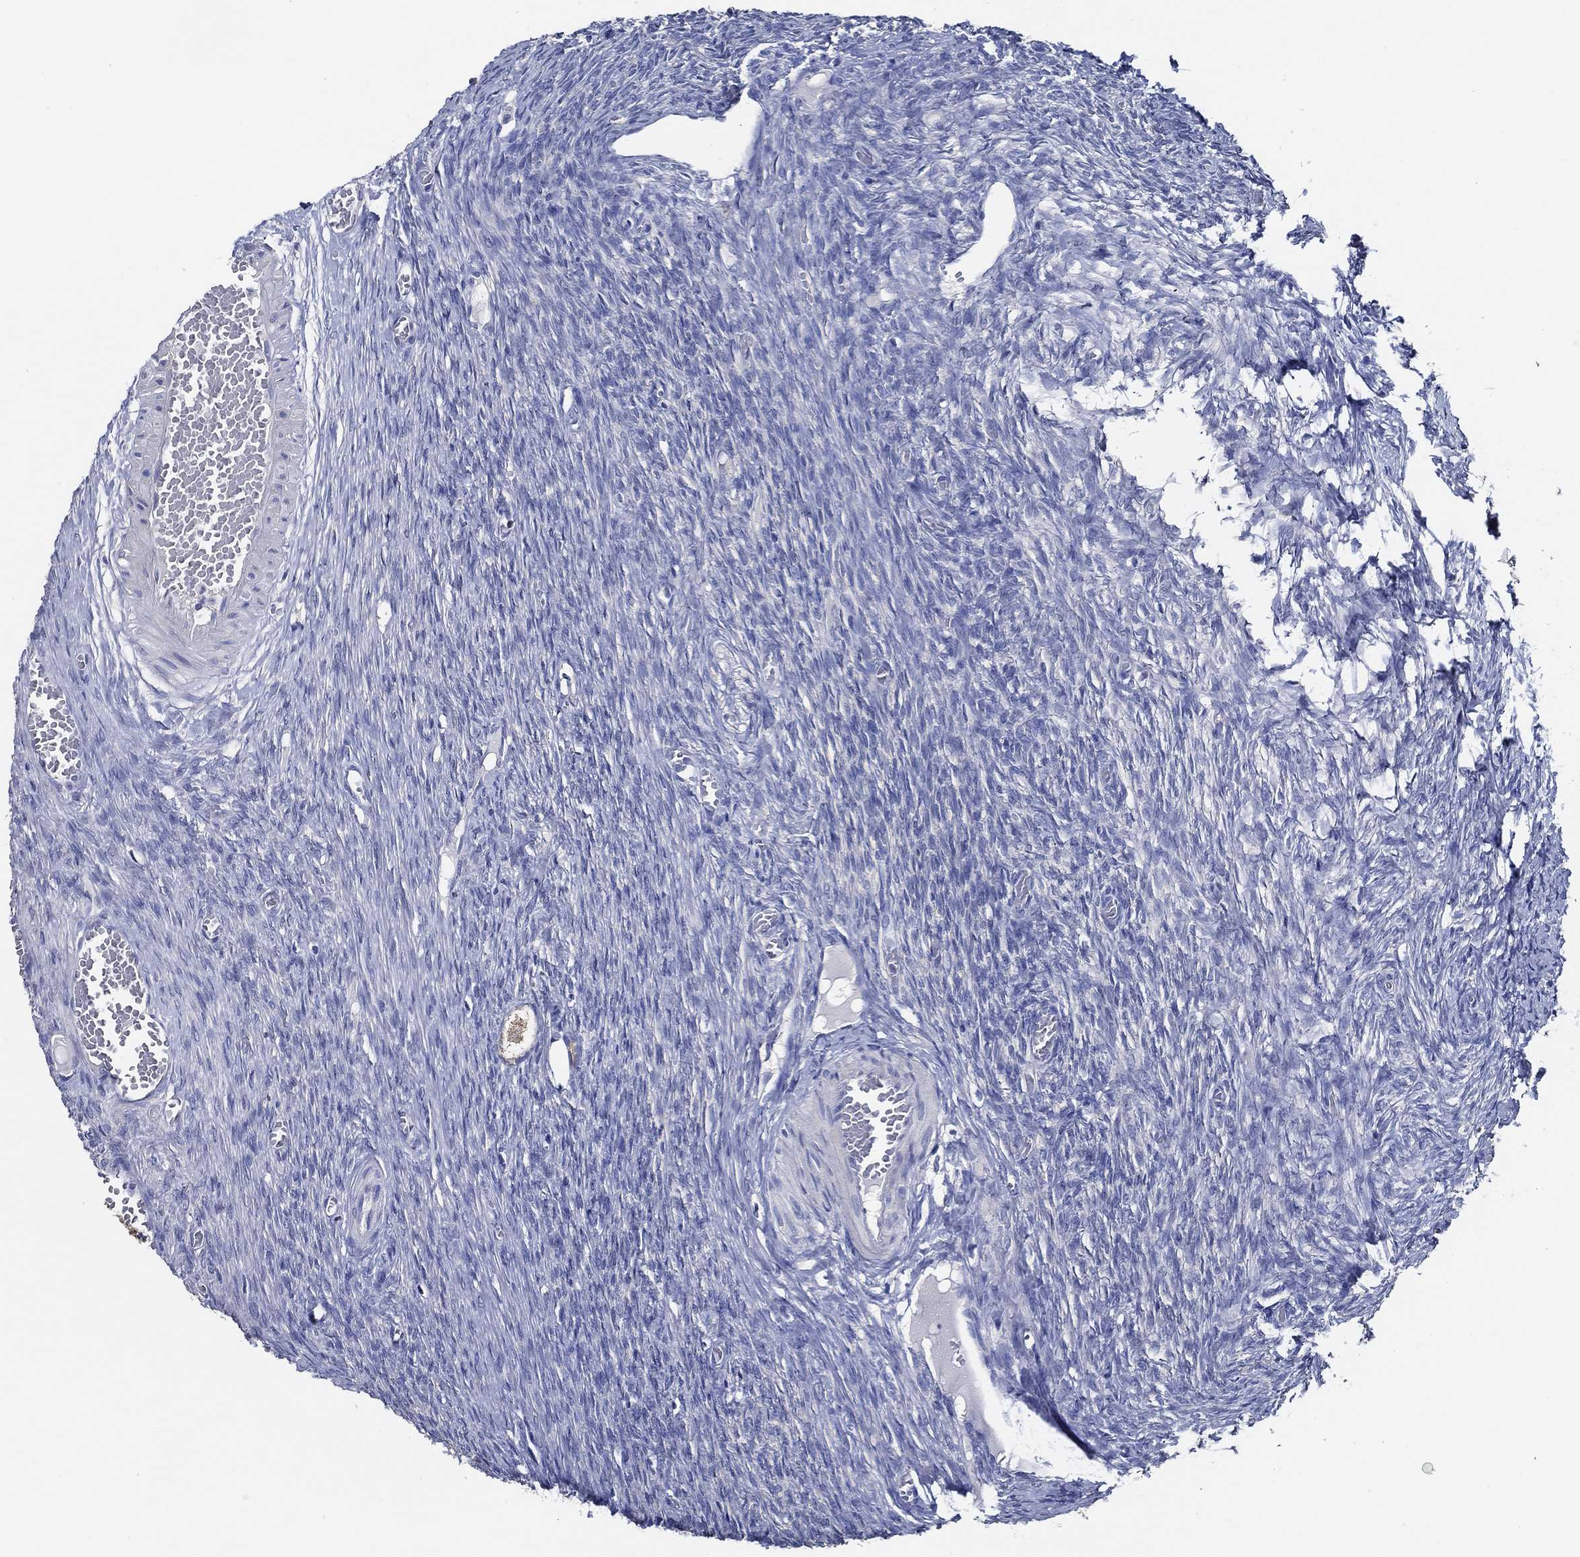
{"staining": {"intensity": "weak", "quantity": "<25%", "location": "cytoplasmic/membranous"}, "tissue": "ovary", "cell_type": "Follicle cells", "image_type": "normal", "snomed": [{"axis": "morphology", "description": "Normal tissue, NOS"}, {"axis": "topography", "description": "Ovary"}], "caption": "High power microscopy histopathology image of an IHC image of normal ovary, revealing no significant staining in follicle cells.", "gene": "DOCK3", "patient": {"sex": "female", "age": 27}}